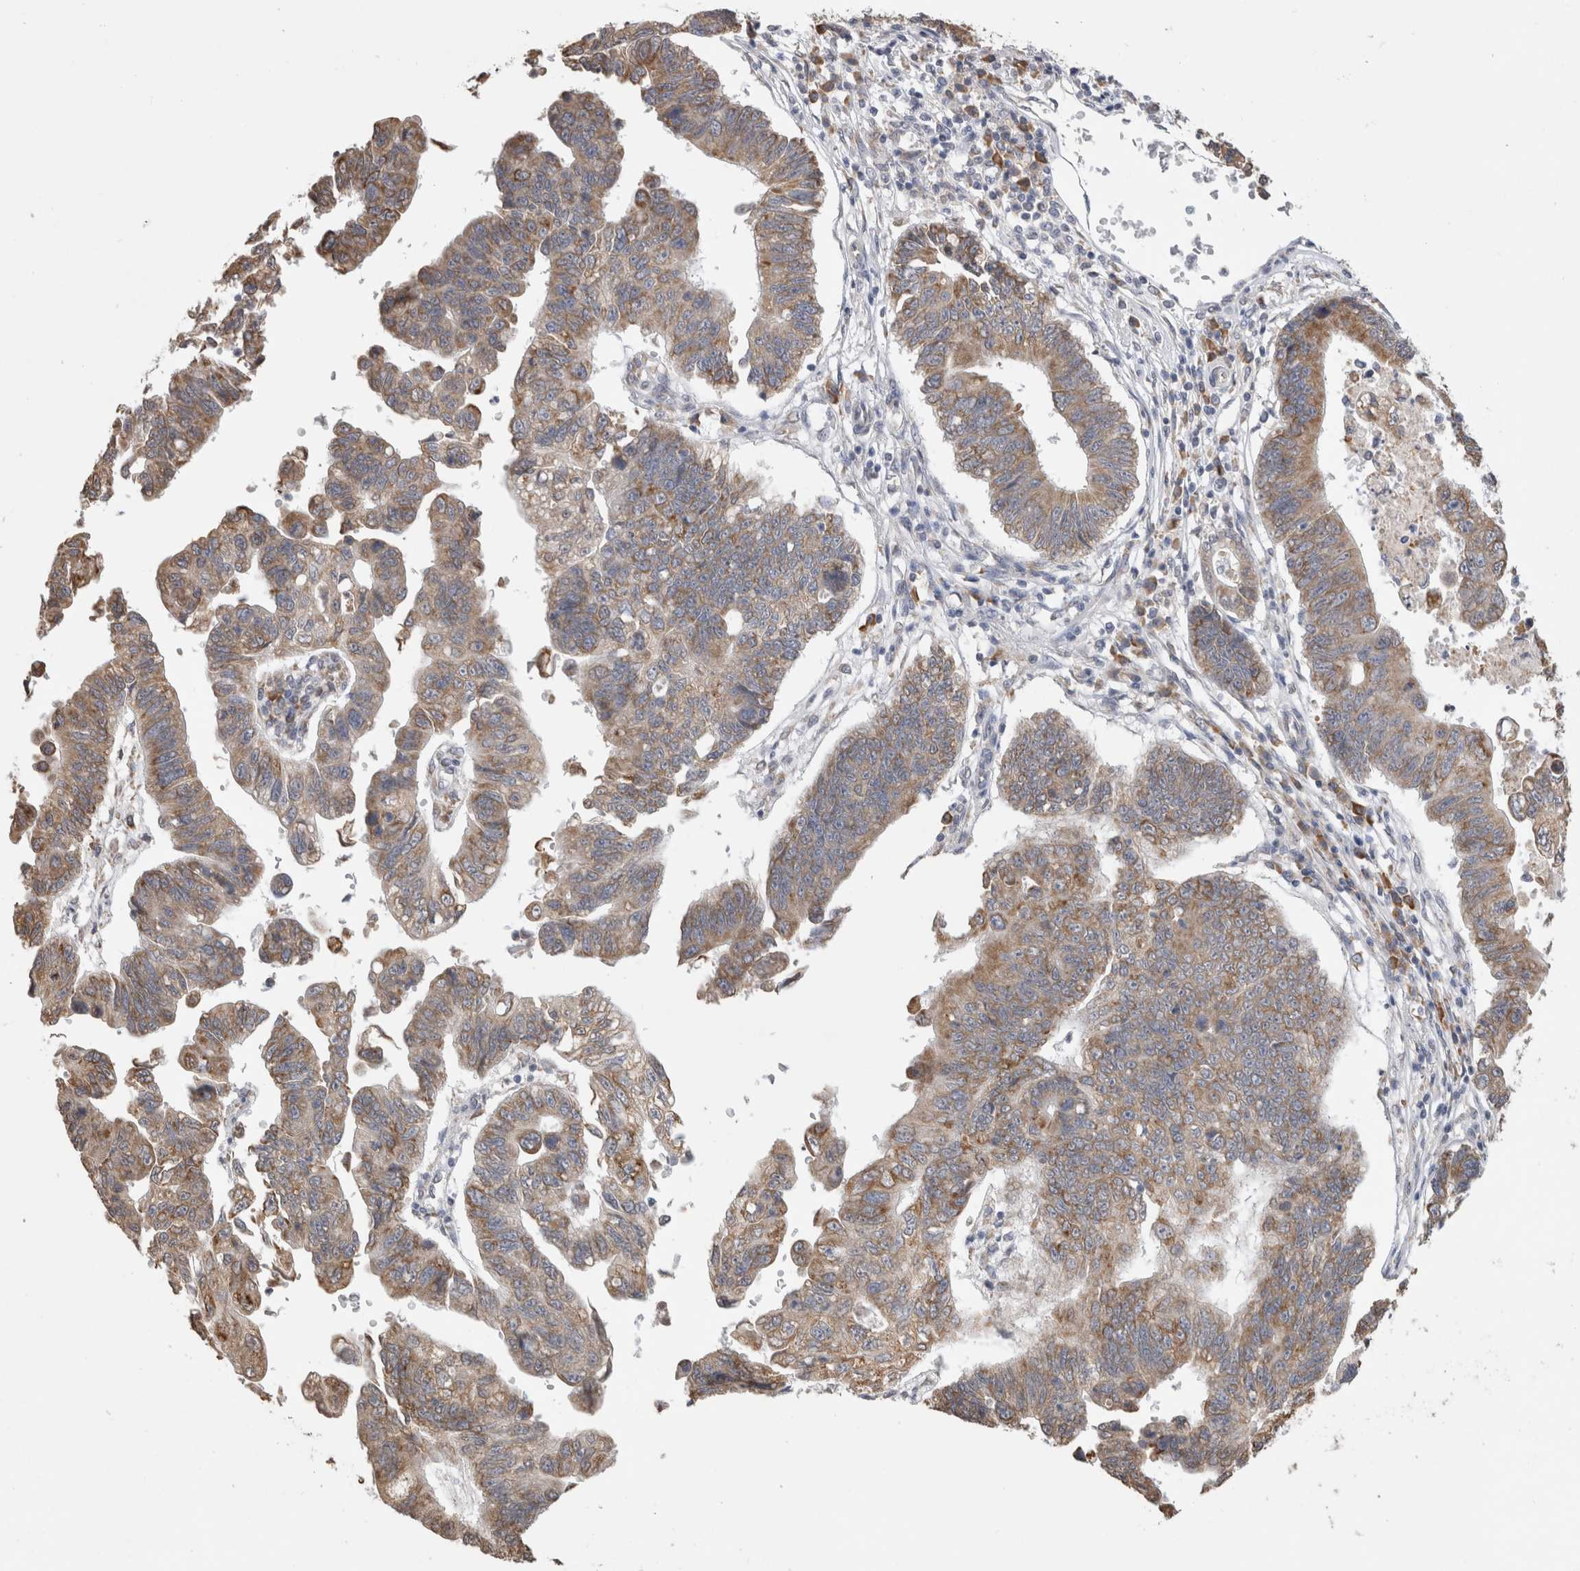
{"staining": {"intensity": "weak", "quantity": ">75%", "location": "cytoplasmic/membranous"}, "tissue": "stomach cancer", "cell_type": "Tumor cells", "image_type": "cancer", "snomed": [{"axis": "morphology", "description": "Adenocarcinoma, NOS"}, {"axis": "topography", "description": "Stomach"}], "caption": "The photomicrograph shows staining of stomach adenocarcinoma, revealing weak cytoplasmic/membranous protein staining (brown color) within tumor cells.", "gene": "NOMO1", "patient": {"sex": "male", "age": 59}}